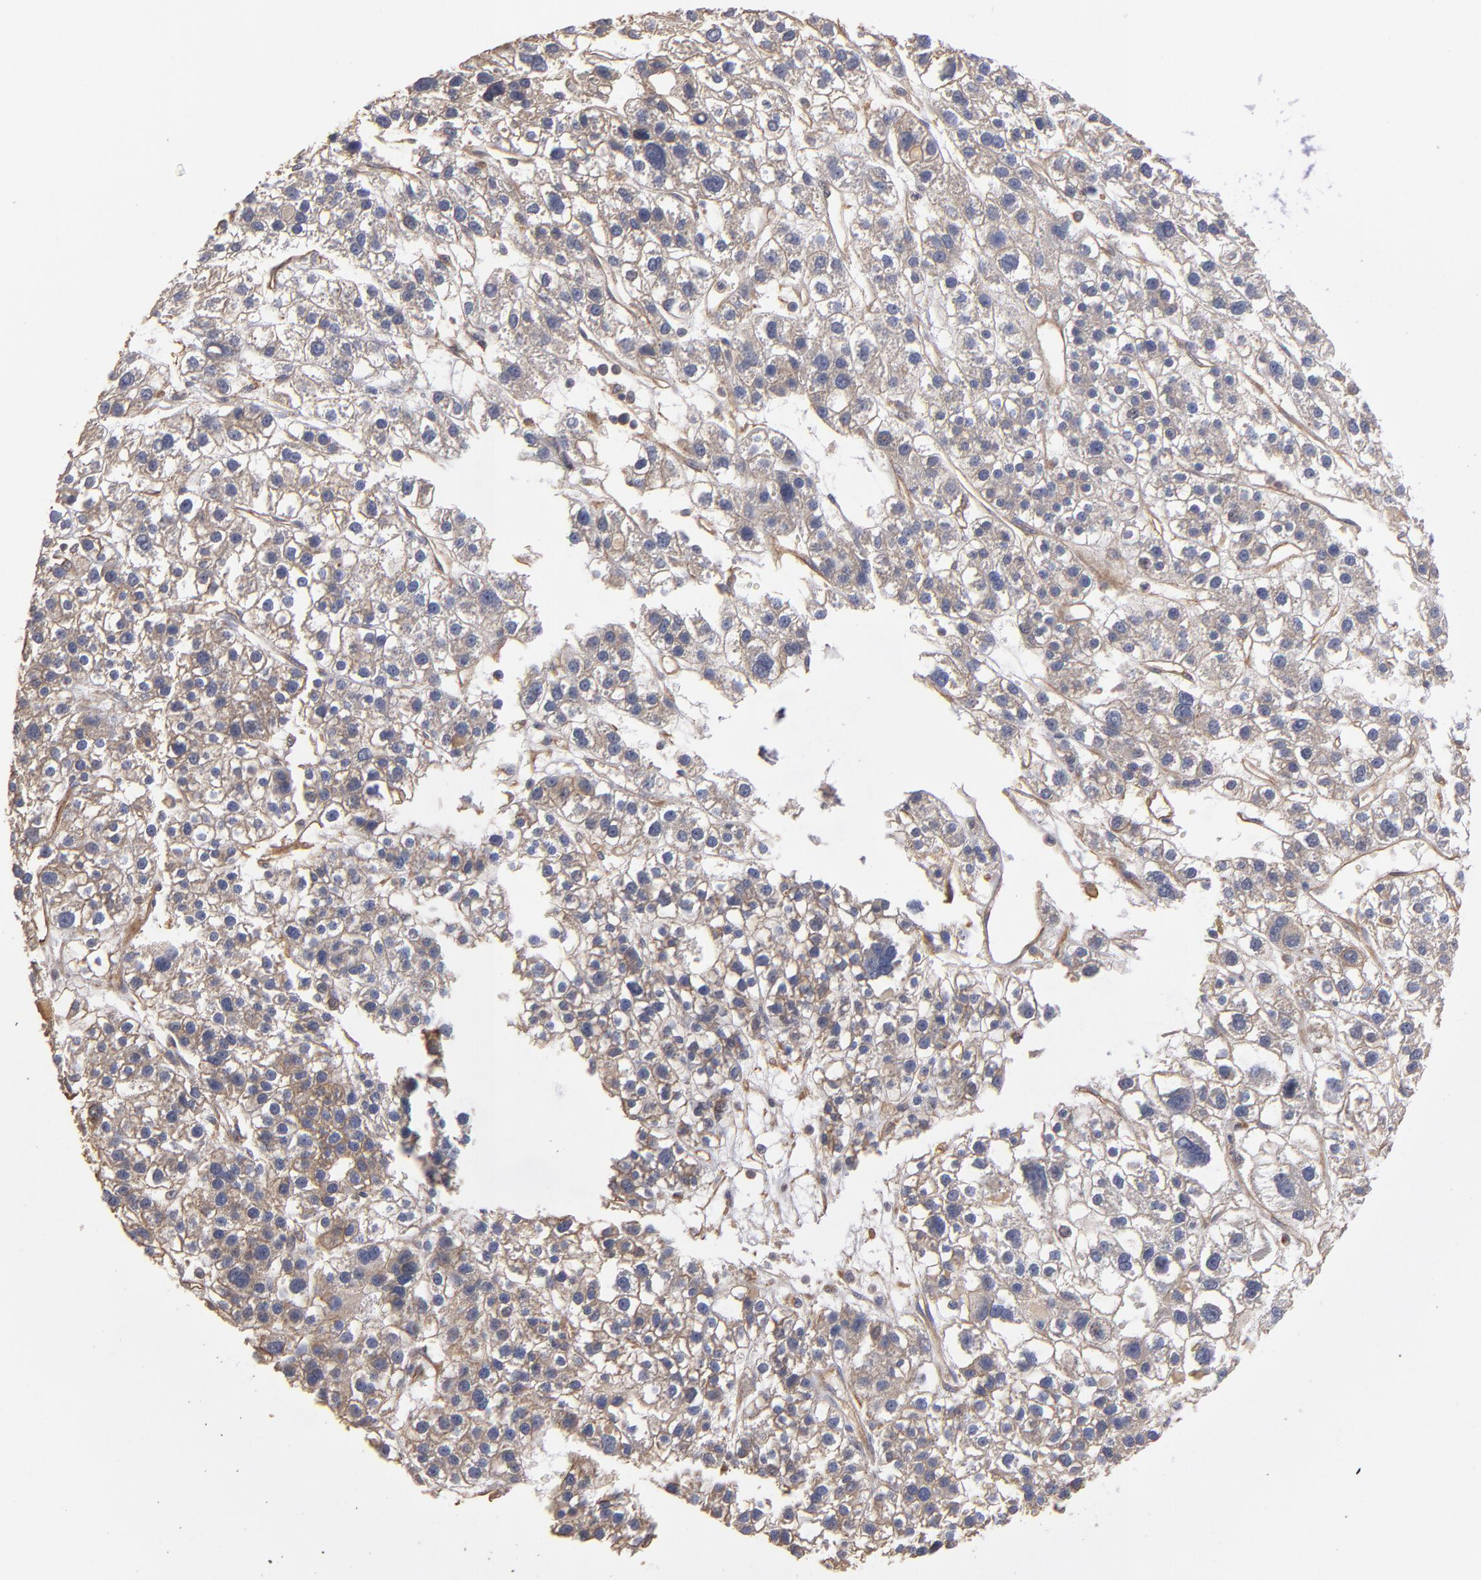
{"staining": {"intensity": "weak", "quantity": ">75%", "location": "cytoplasmic/membranous"}, "tissue": "liver cancer", "cell_type": "Tumor cells", "image_type": "cancer", "snomed": [{"axis": "morphology", "description": "Carcinoma, Hepatocellular, NOS"}, {"axis": "topography", "description": "Liver"}], "caption": "Immunohistochemistry histopathology image of neoplastic tissue: human liver cancer stained using immunohistochemistry shows low levels of weak protein expression localized specifically in the cytoplasmic/membranous of tumor cells, appearing as a cytoplasmic/membranous brown color.", "gene": "DMD", "patient": {"sex": "female", "age": 85}}